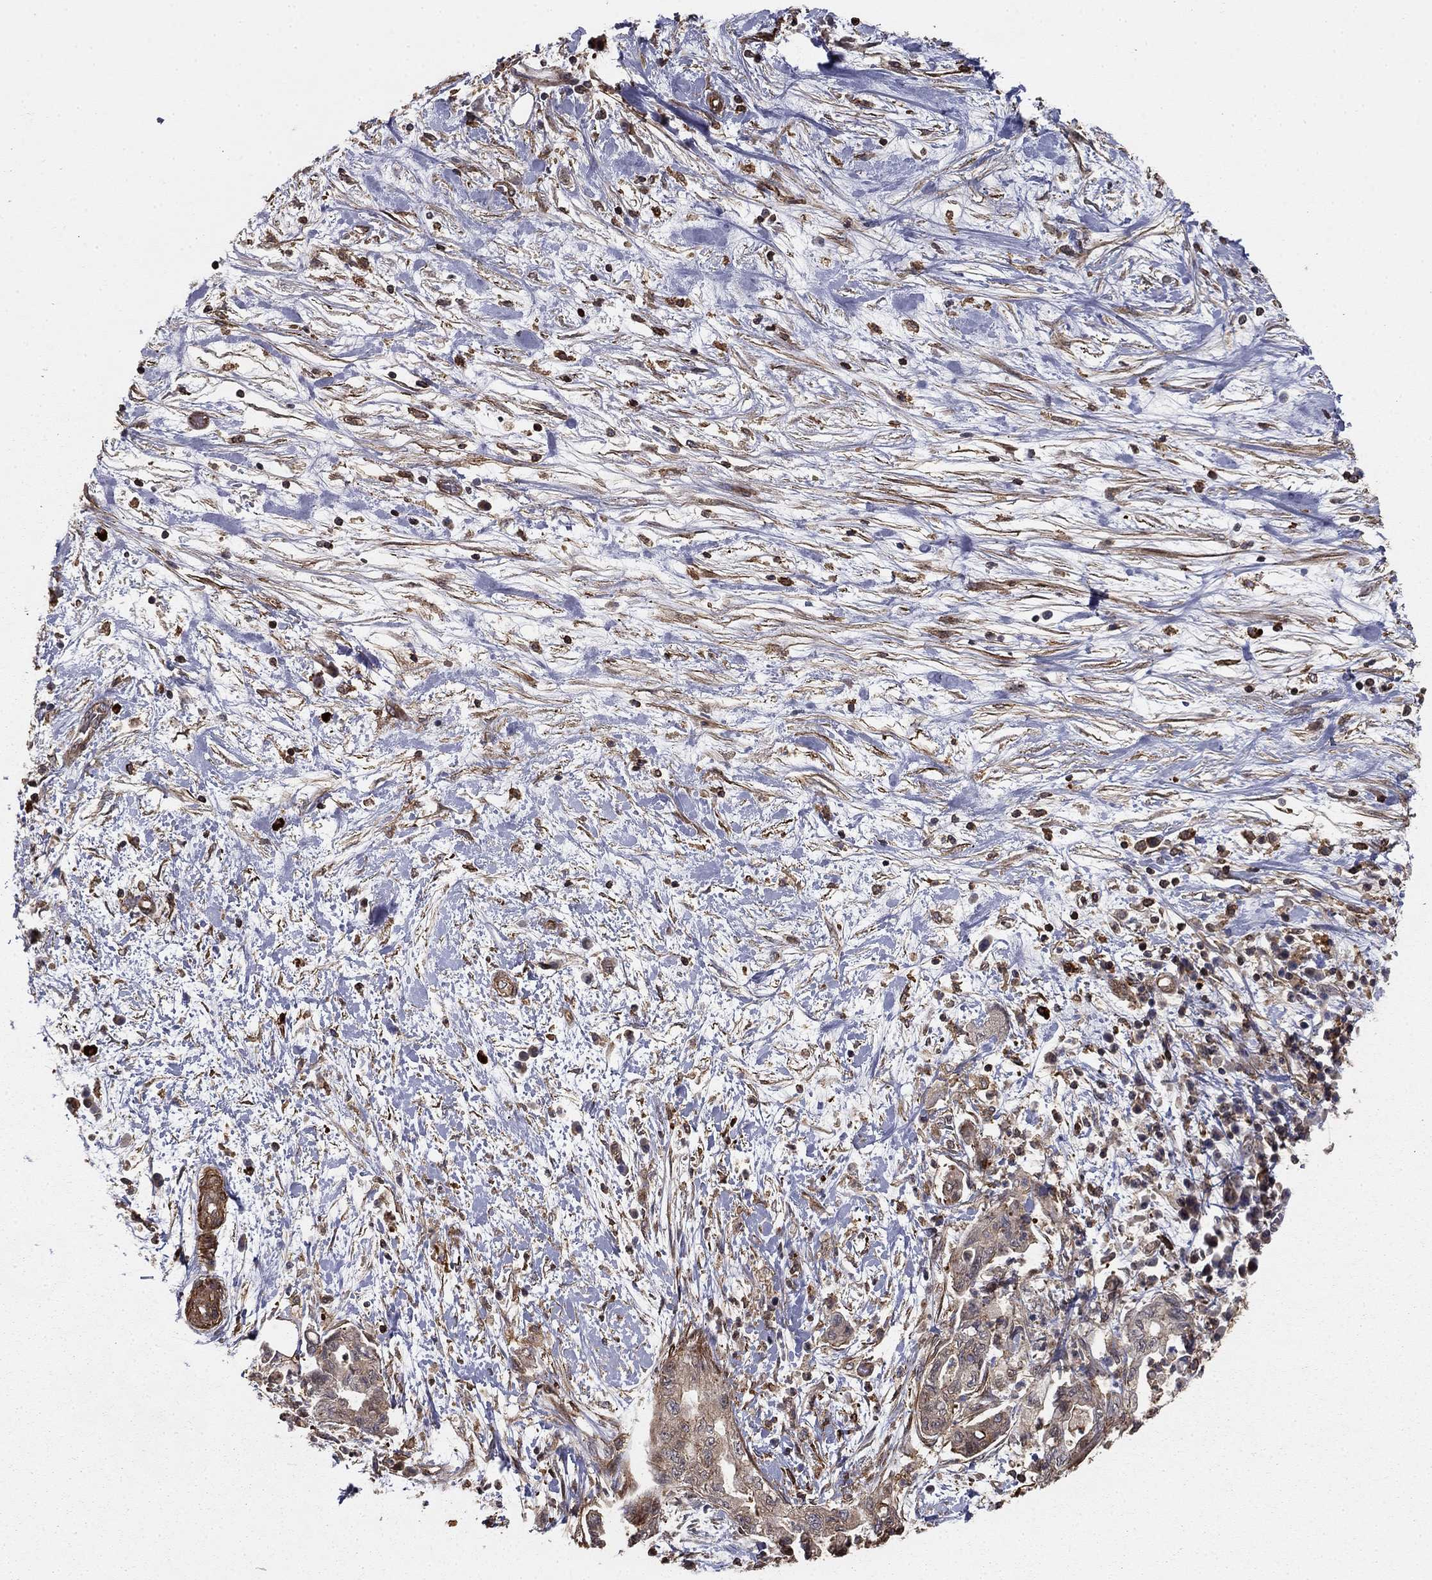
{"staining": {"intensity": "weak", "quantity": "<25%", "location": "cytoplasmic/membranous"}, "tissue": "pancreatic cancer", "cell_type": "Tumor cells", "image_type": "cancer", "snomed": [{"axis": "morphology", "description": "Adenocarcinoma, NOS"}, {"axis": "topography", "description": "Pancreas"}], "caption": "High magnification brightfield microscopy of pancreatic adenocarcinoma stained with DAB (3,3'-diaminobenzidine) (brown) and counterstained with hematoxylin (blue): tumor cells show no significant positivity.", "gene": "HABP4", "patient": {"sex": "female", "age": 73}}